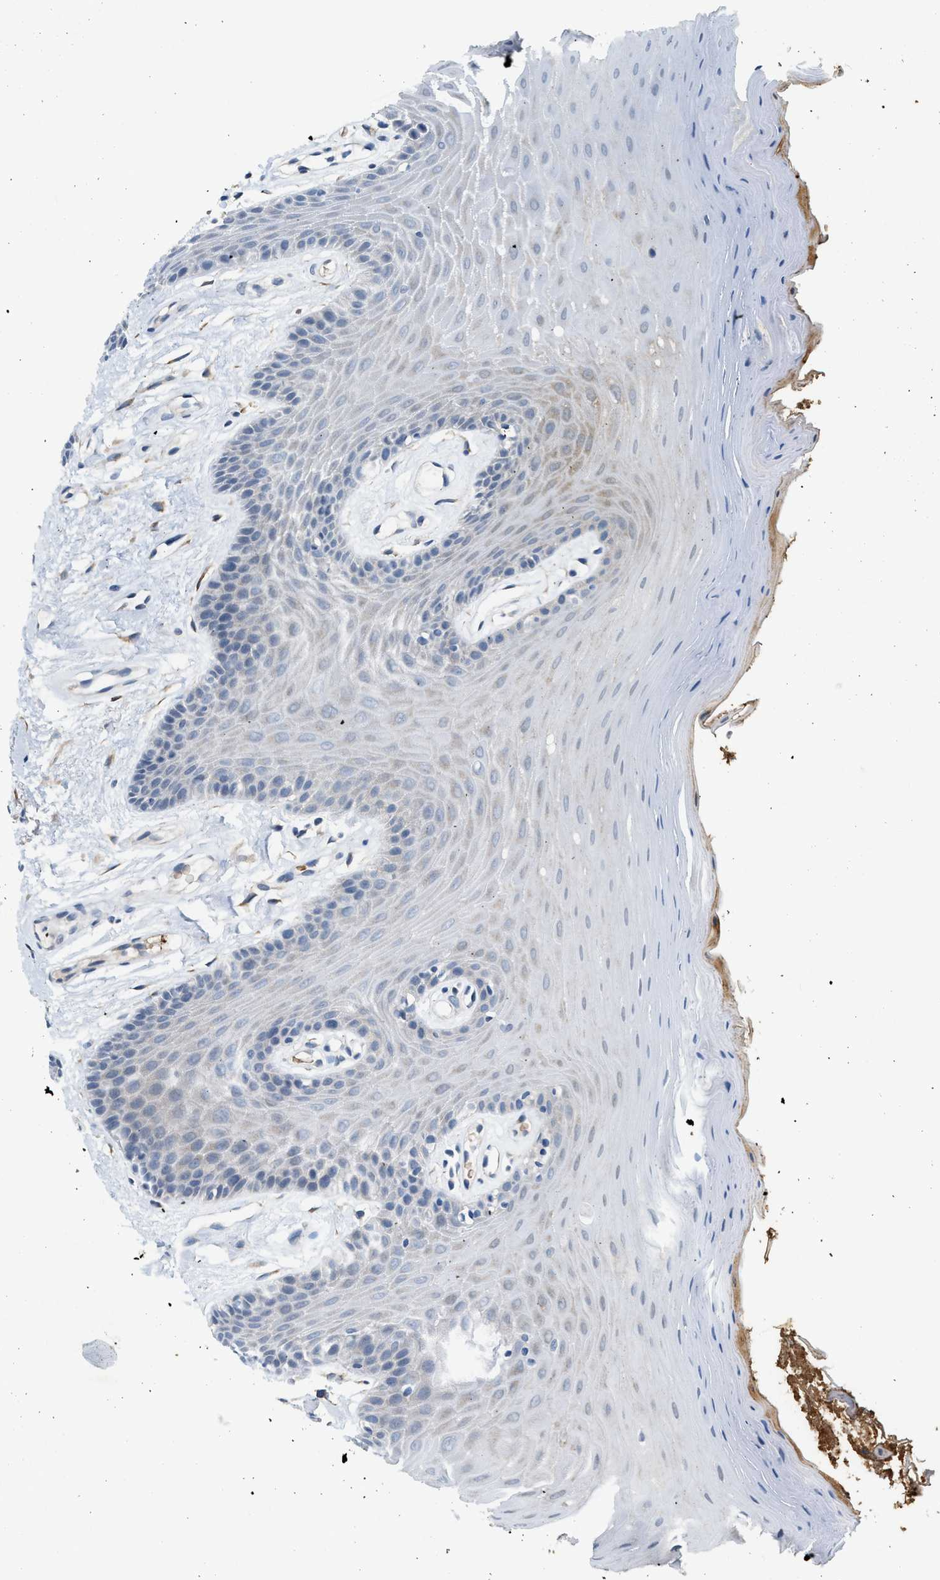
{"staining": {"intensity": "negative", "quantity": "none", "location": "none"}, "tissue": "oral mucosa", "cell_type": "Squamous epithelial cells", "image_type": "normal", "snomed": [{"axis": "morphology", "description": "Normal tissue, NOS"}, {"axis": "morphology", "description": "Squamous cell carcinoma, NOS"}, {"axis": "topography", "description": "Skeletal muscle"}, {"axis": "topography", "description": "Adipose tissue"}, {"axis": "topography", "description": "Vascular tissue"}, {"axis": "topography", "description": "Oral tissue"}, {"axis": "topography", "description": "Peripheral nerve tissue"}, {"axis": "topography", "description": "Head-Neck"}], "caption": "IHC photomicrograph of benign oral mucosa stained for a protein (brown), which shows no expression in squamous epithelial cells.", "gene": "CYTH2", "patient": {"sex": "male", "age": 71}}